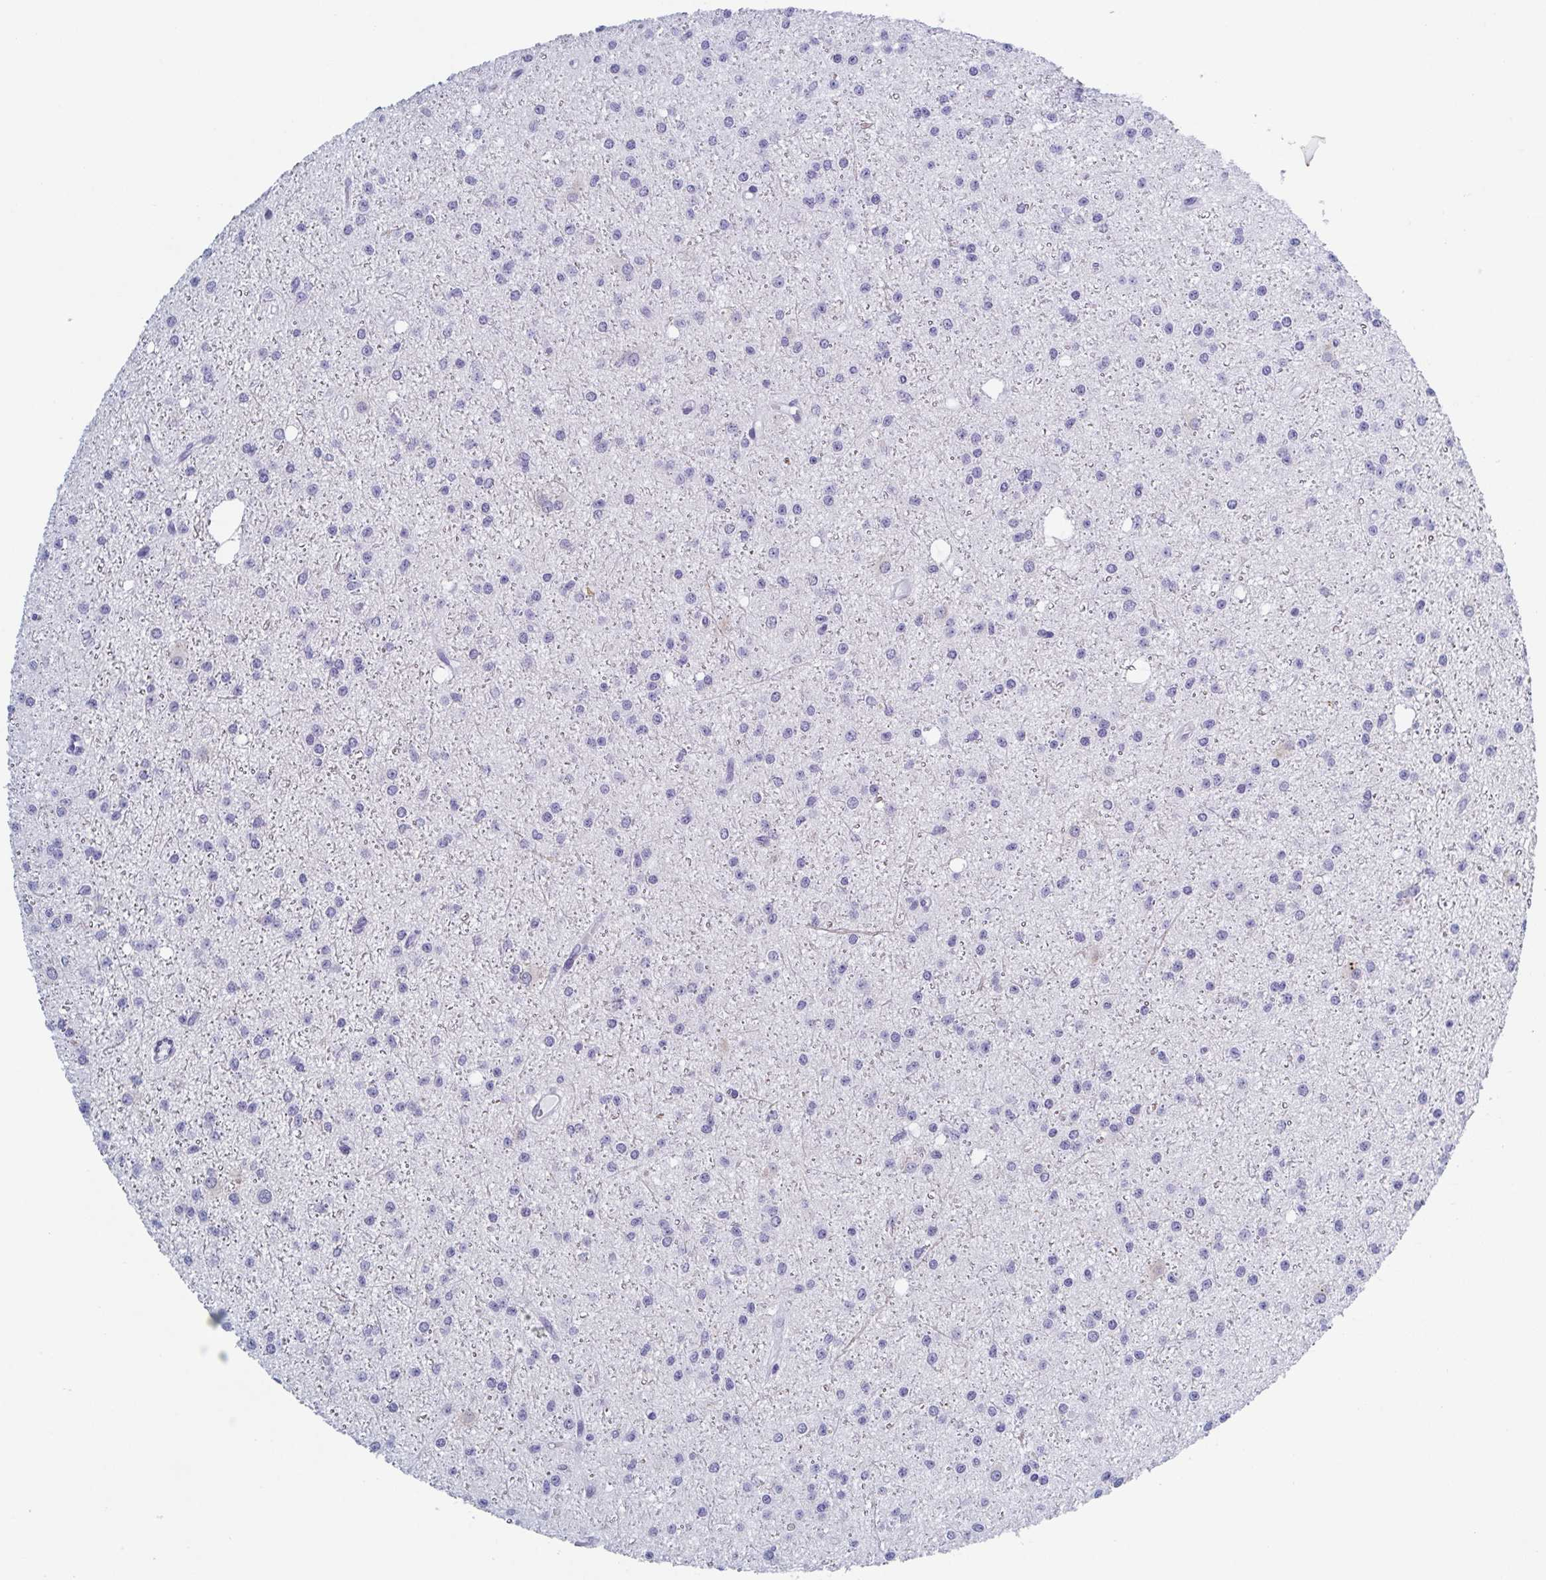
{"staining": {"intensity": "negative", "quantity": "none", "location": "none"}, "tissue": "glioma", "cell_type": "Tumor cells", "image_type": "cancer", "snomed": [{"axis": "morphology", "description": "Glioma, malignant, Low grade"}, {"axis": "topography", "description": "Brain"}], "caption": "This is an IHC photomicrograph of glioma. There is no expression in tumor cells.", "gene": "ZFP64", "patient": {"sex": "male", "age": 27}}